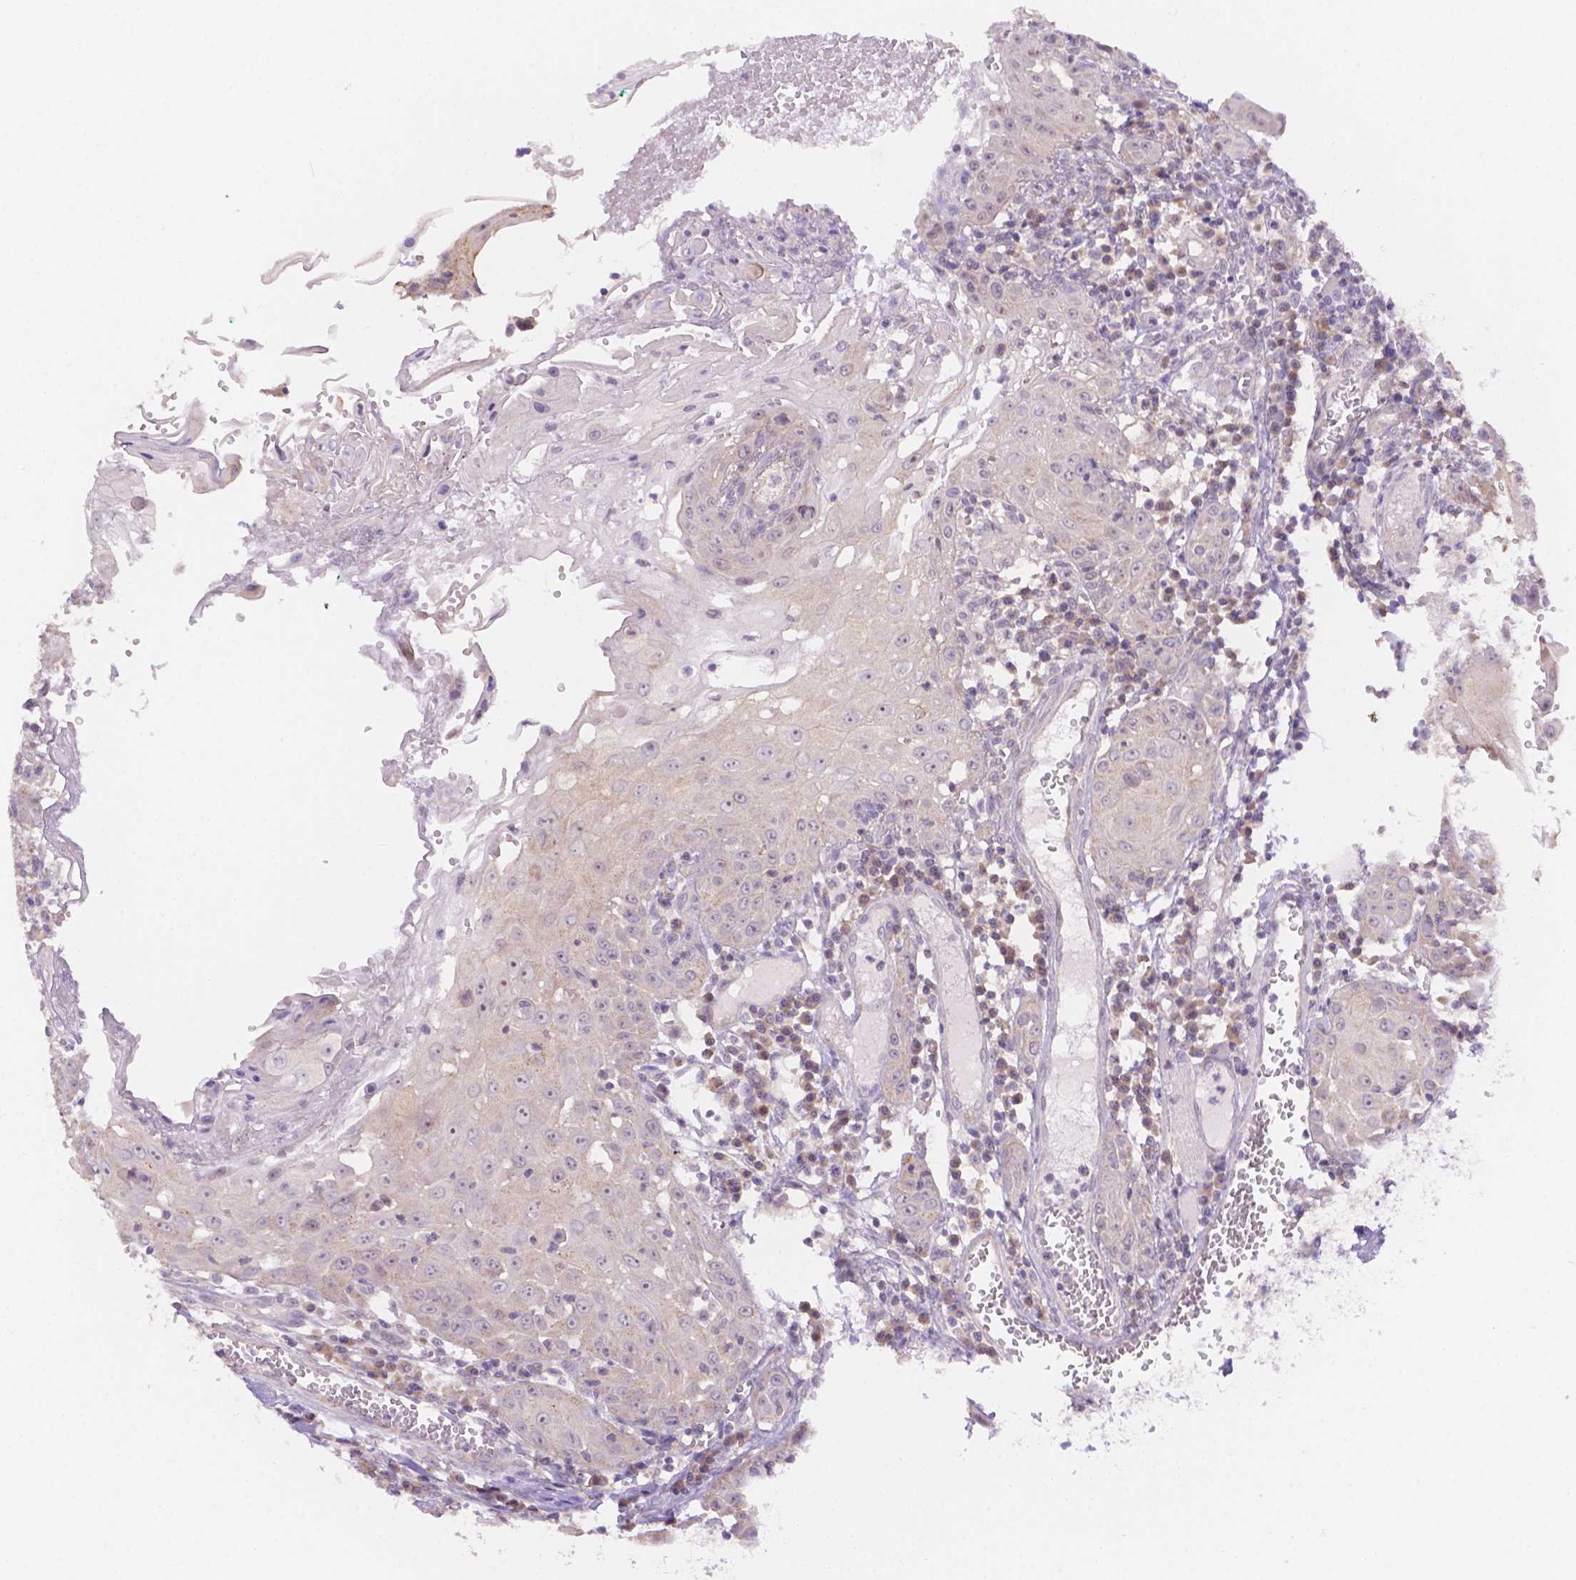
{"staining": {"intensity": "negative", "quantity": "none", "location": "none"}, "tissue": "head and neck cancer", "cell_type": "Tumor cells", "image_type": "cancer", "snomed": [{"axis": "morphology", "description": "Squamous cell carcinoma, NOS"}, {"axis": "topography", "description": "Head-Neck"}], "caption": "DAB (3,3'-diaminobenzidine) immunohistochemical staining of head and neck squamous cell carcinoma demonstrates no significant positivity in tumor cells.", "gene": "CD96", "patient": {"sex": "female", "age": 80}}